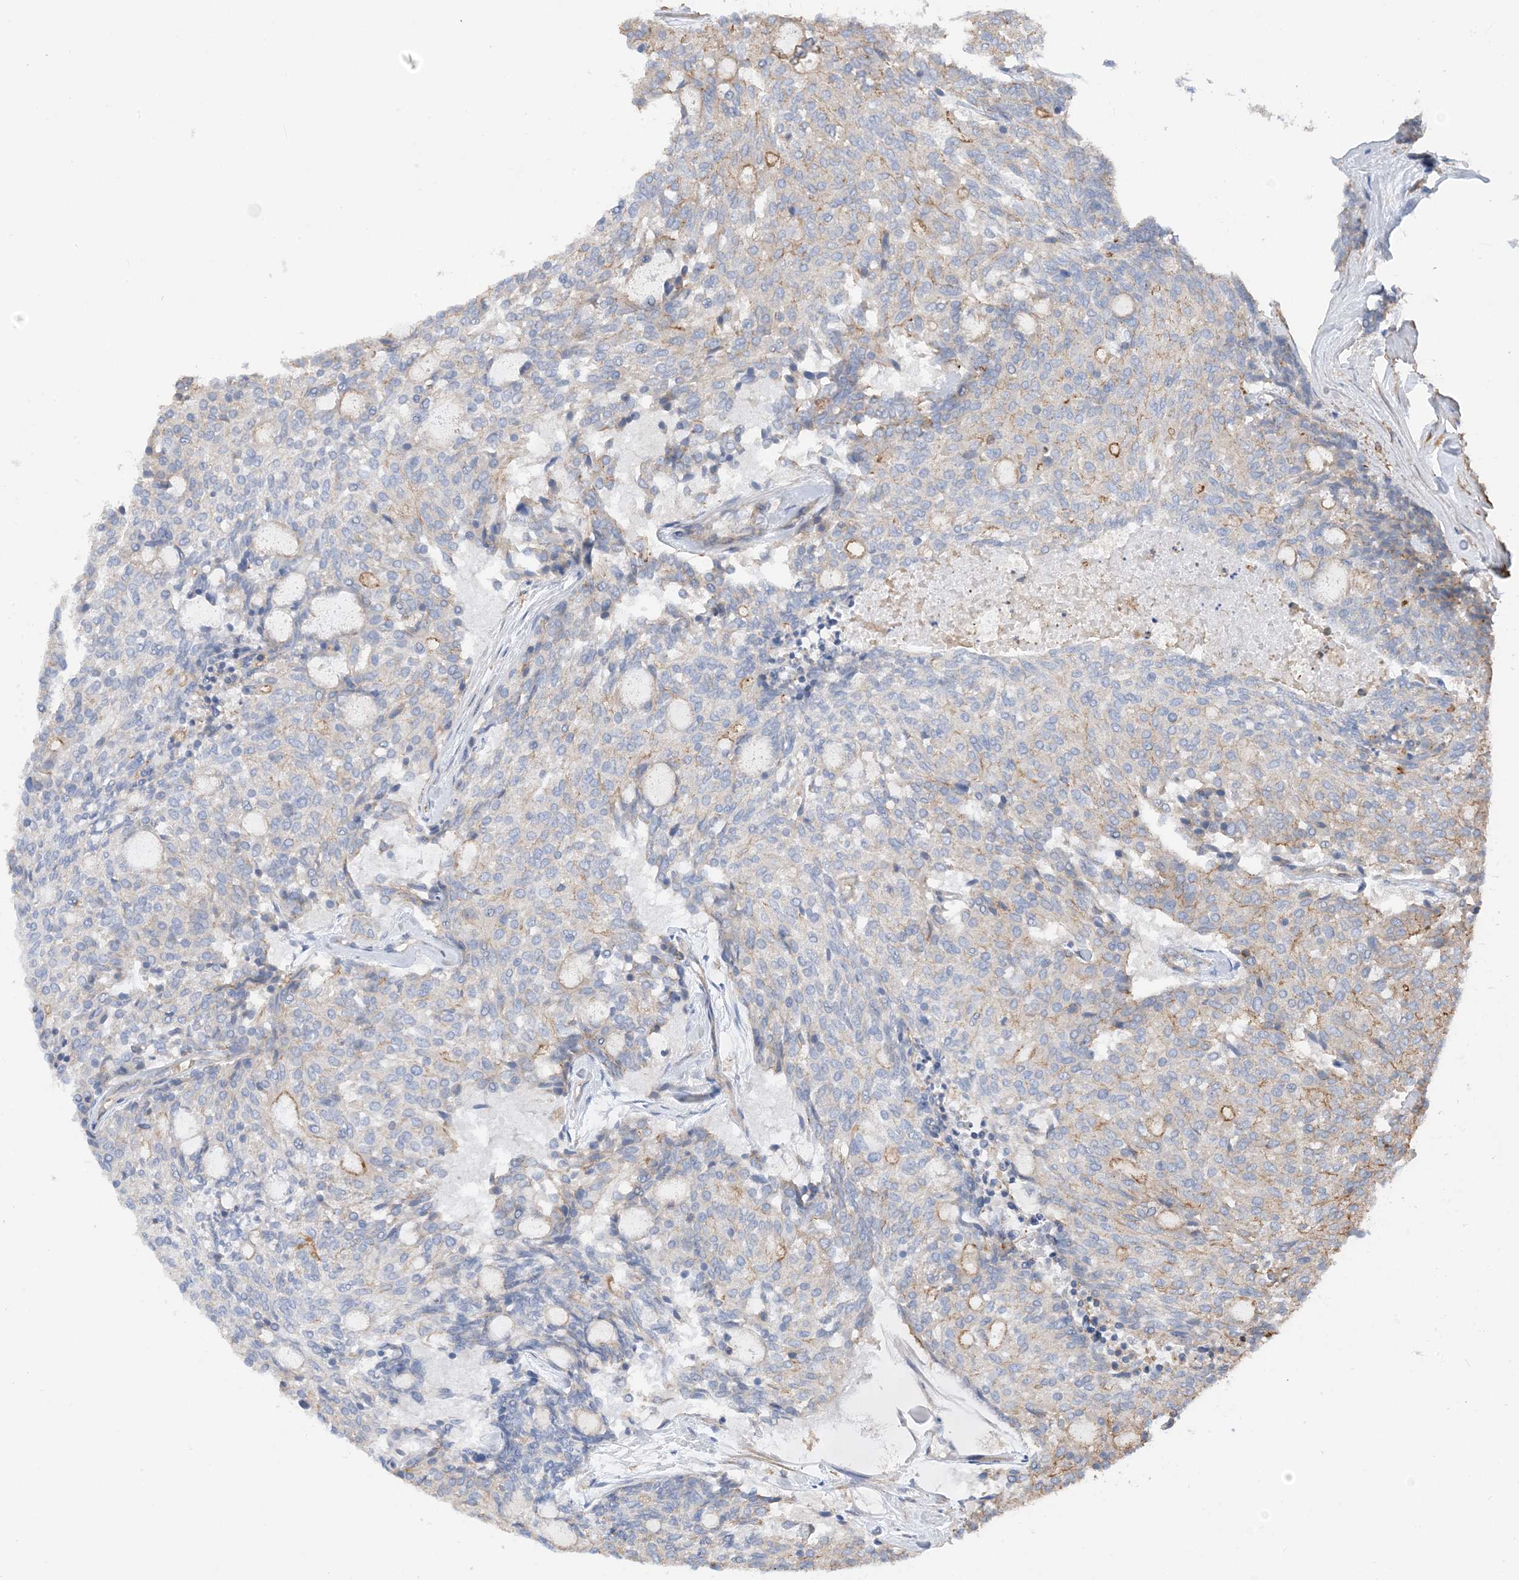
{"staining": {"intensity": "moderate", "quantity": "<25%", "location": "cytoplasmic/membranous"}, "tissue": "carcinoid", "cell_type": "Tumor cells", "image_type": "cancer", "snomed": [{"axis": "morphology", "description": "Carcinoid, malignant, NOS"}, {"axis": "topography", "description": "Pancreas"}], "caption": "Moderate cytoplasmic/membranous expression for a protein is appreciated in about <25% of tumor cells of carcinoid using immunohistochemistry.", "gene": "PARVG", "patient": {"sex": "female", "age": 54}}